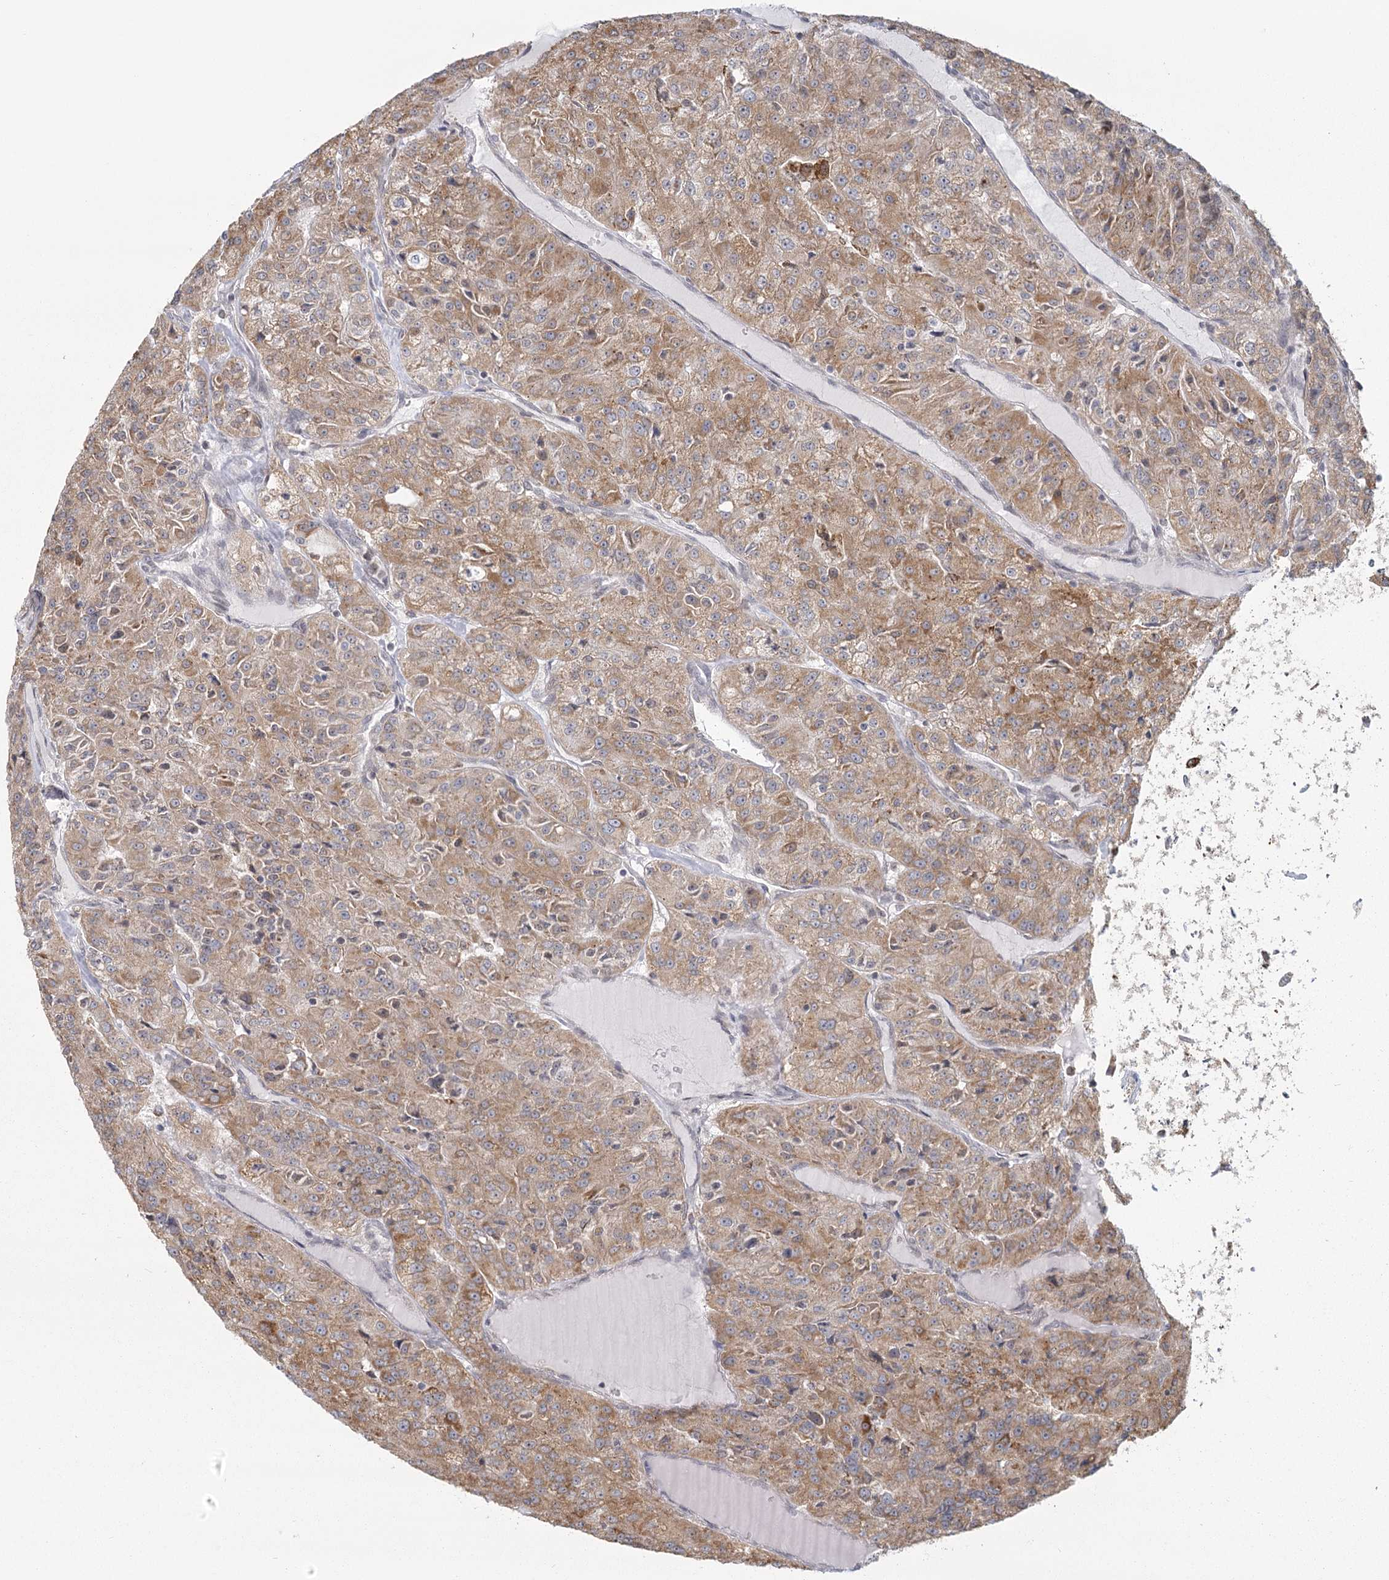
{"staining": {"intensity": "moderate", "quantity": ">75%", "location": "cytoplasmic/membranous"}, "tissue": "renal cancer", "cell_type": "Tumor cells", "image_type": "cancer", "snomed": [{"axis": "morphology", "description": "Adenocarcinoma, NOS"}, {"axis": "topography", "description": "Kidney"}], "caption": "Brown immunohistochemical staining in human adenocarcinoma (renal) exhibits moderate cytoplasmic/membranous staining in about >75% of tumor cells. (IHC, brightfield microscopy, high magnification).", "gene": "LACTB", "patient": {"sex": "female", "age": 63}}